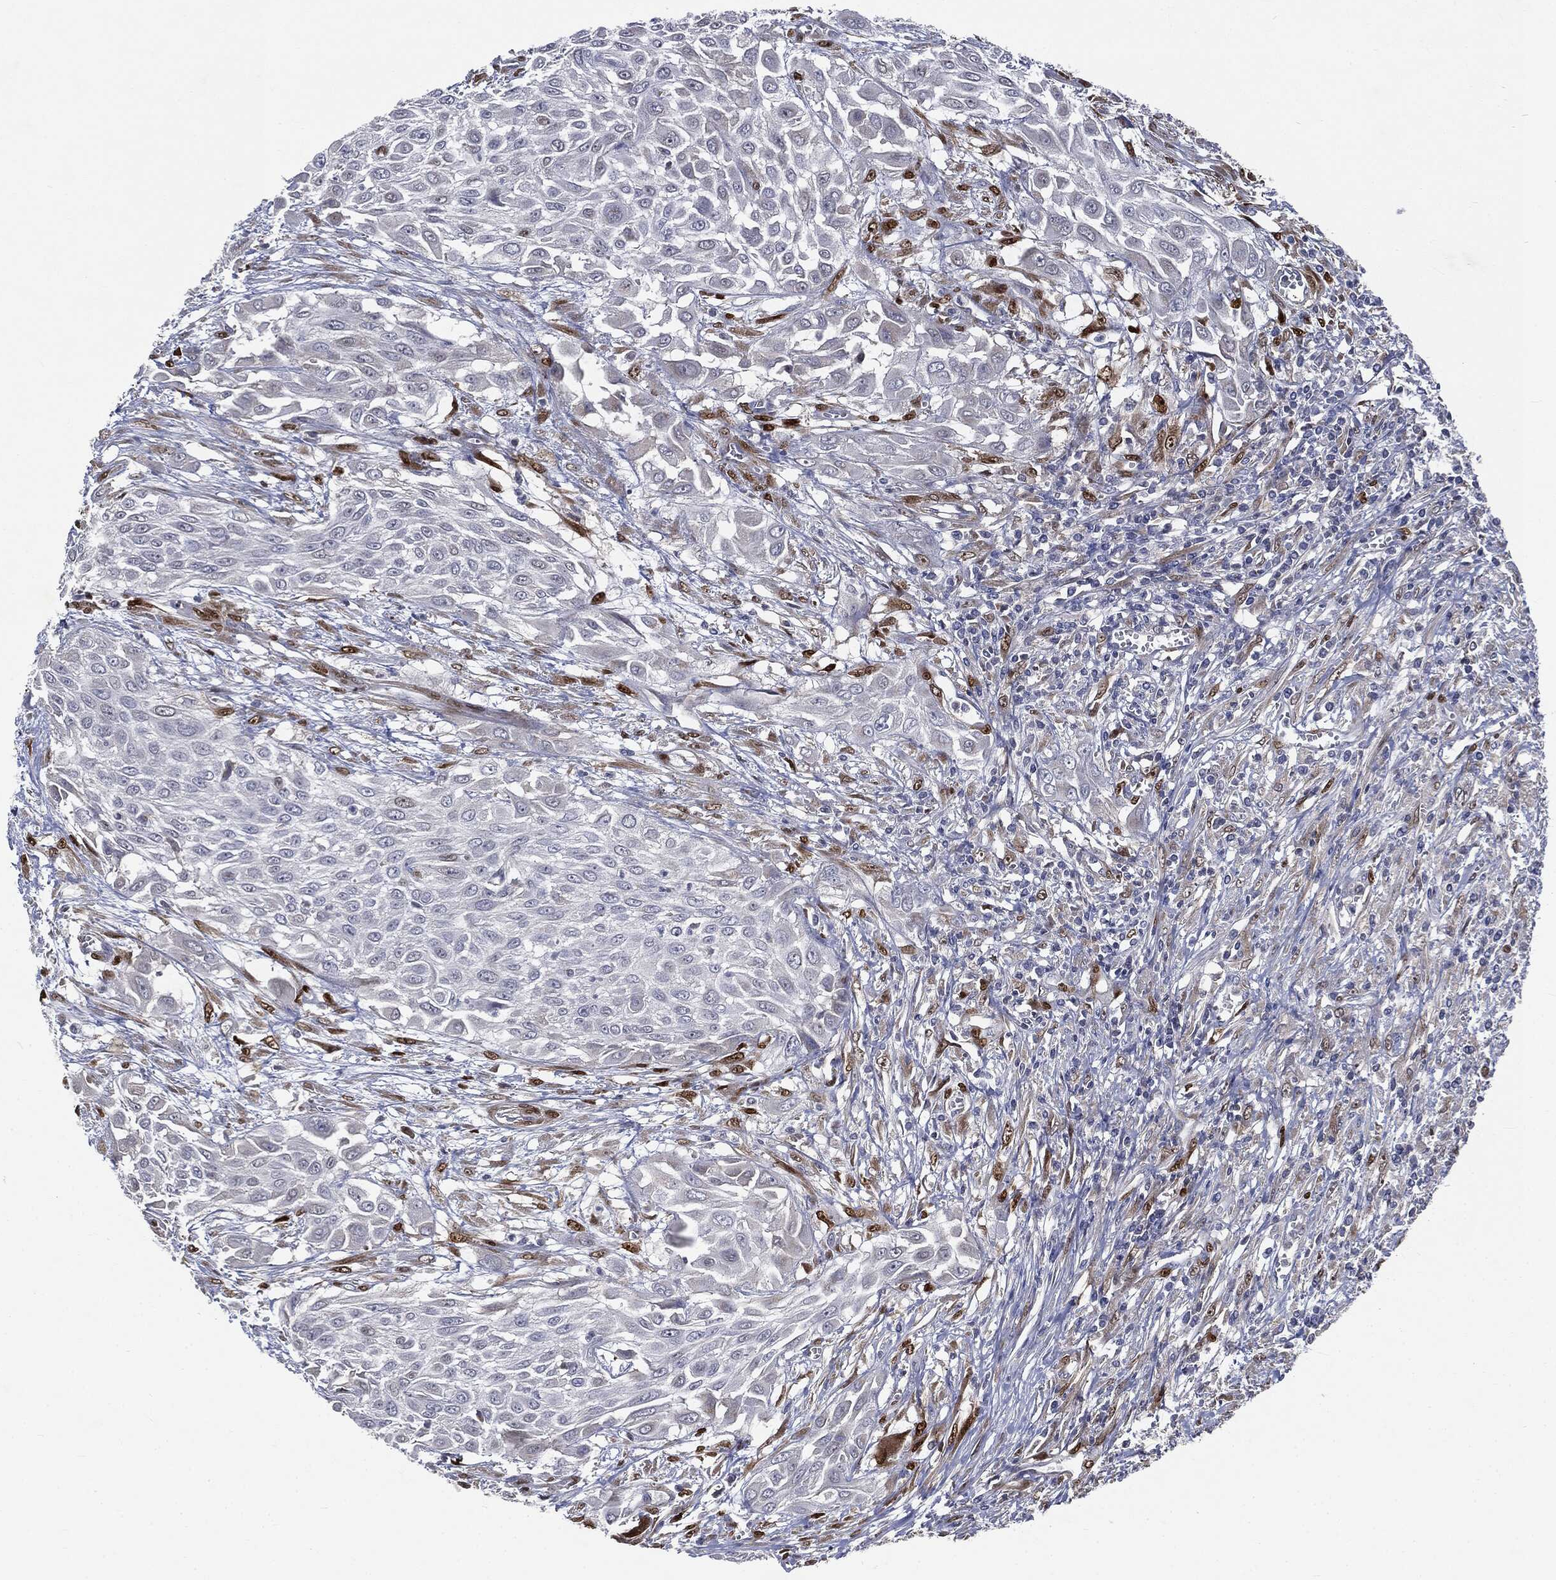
{"staining": {"intensity": "negative", "quantity": "none", "location": "none"}, "tissue": "urothelial cancer", "cell_type": "Tumor cells", "image_type": "cancer", "snomed": [{"axis": "morphology", "description": "Urothelial carcinoma, High grade"}, {"axis": "topography", "description": "Urinary bladder"}], "caption": "Tumor cells show no significant staining in urothelial cancer. Brightfield microscopy of IHC stained with DAB (3,3'-diaminobenzidine) (brown) and hematoxylin (blue), captured at high magnification.", "gene": "CASD1", "patient": {"sex": "male", "age": 57}}